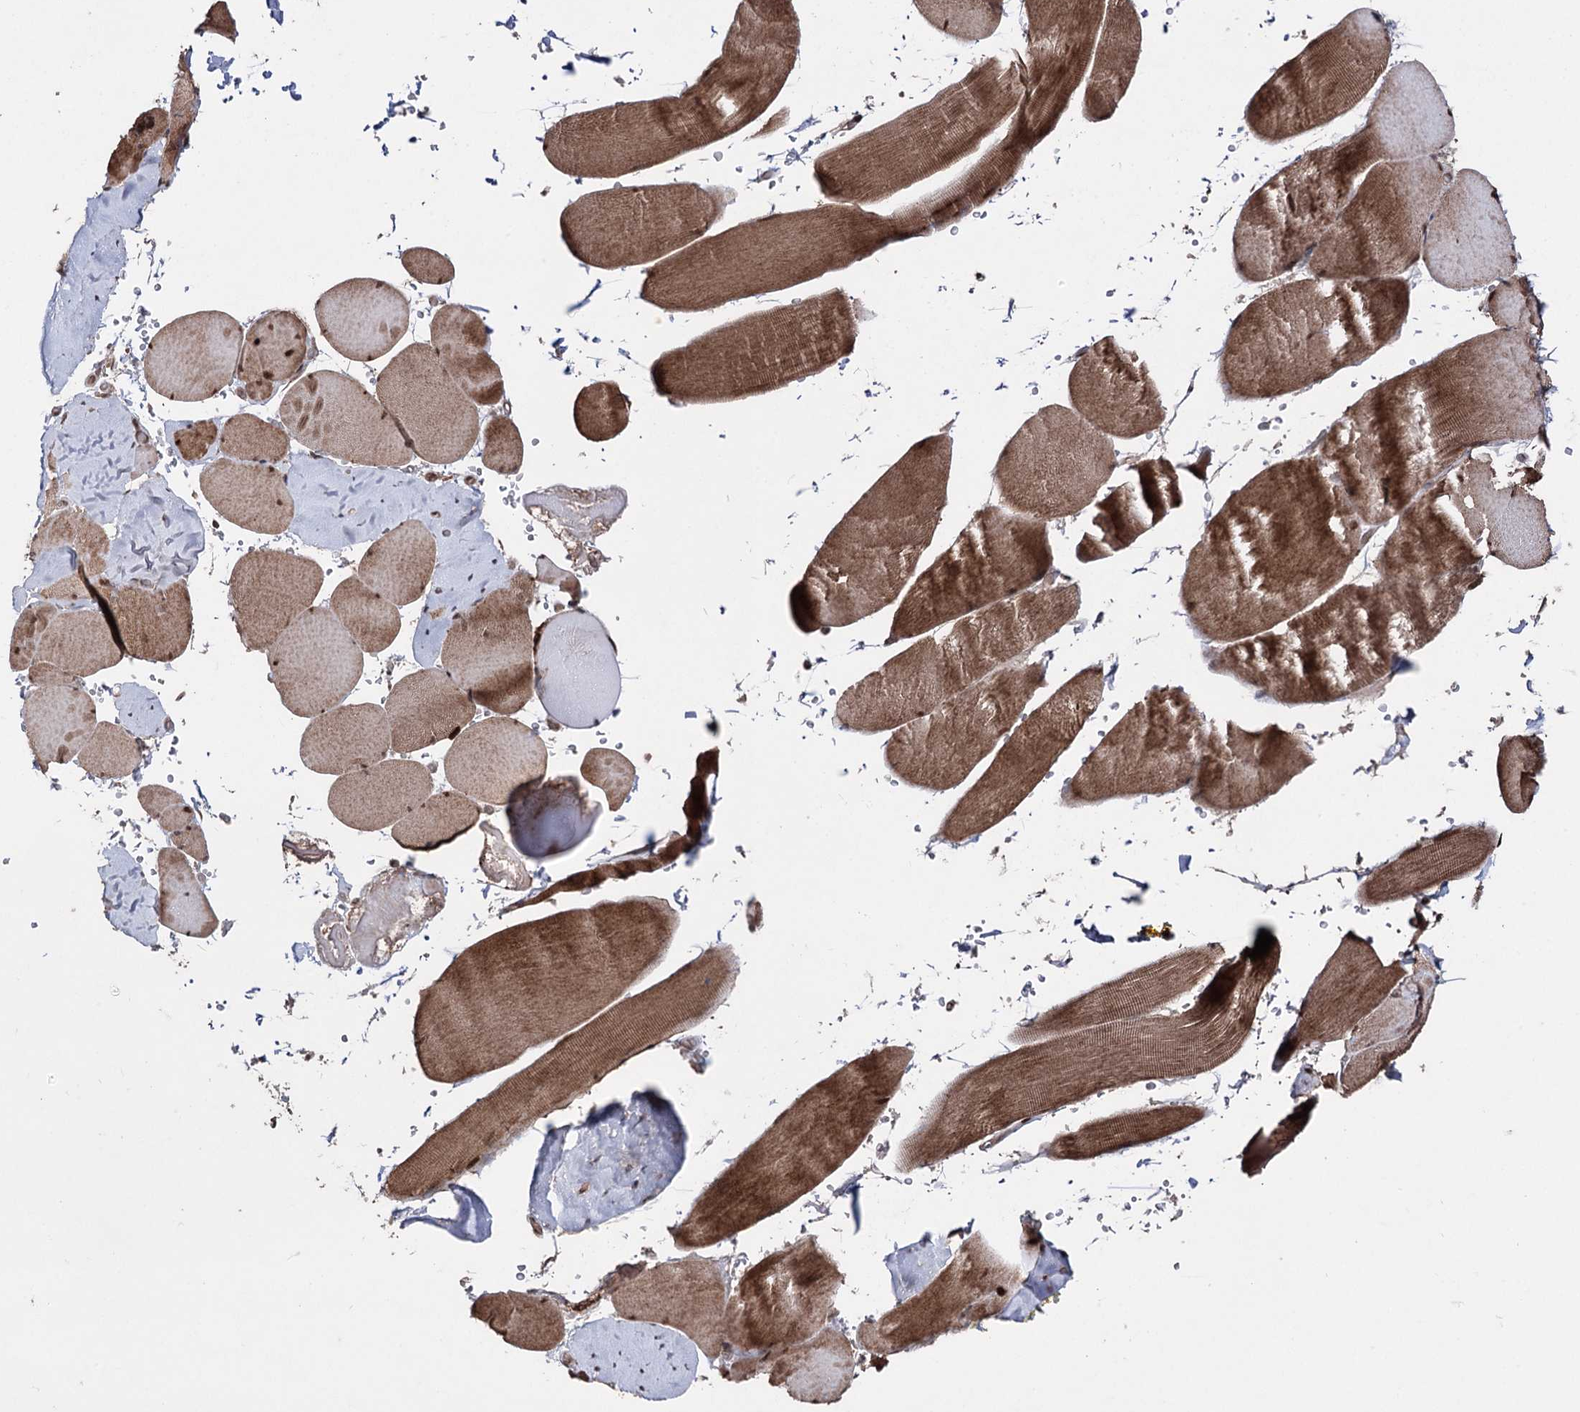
{"staining": {"intensity": "moderate", "quantity": ">75%", "location": "cytoplasmic/membranous,nuclear"}, "tissue": "skeletal muscle", "cell_type": "Myocytes", "image_type": "normal", "snomed": [{"axis": "morphology", "description": "Normal tissue, NOS"}, {"axis": "topography", "description": "Skeletal muscle"}, {"axis": "topography", "description": "Head-Neck"}], "caption": "Skeletal muscle stained with immunohistochemistry (IHC) shows moderate cytoplasmic/membranous,nuclear expression in about >75% of myocytes.", "gene": "CPNE8", "patient": {"sex": "male", "age": 66}}